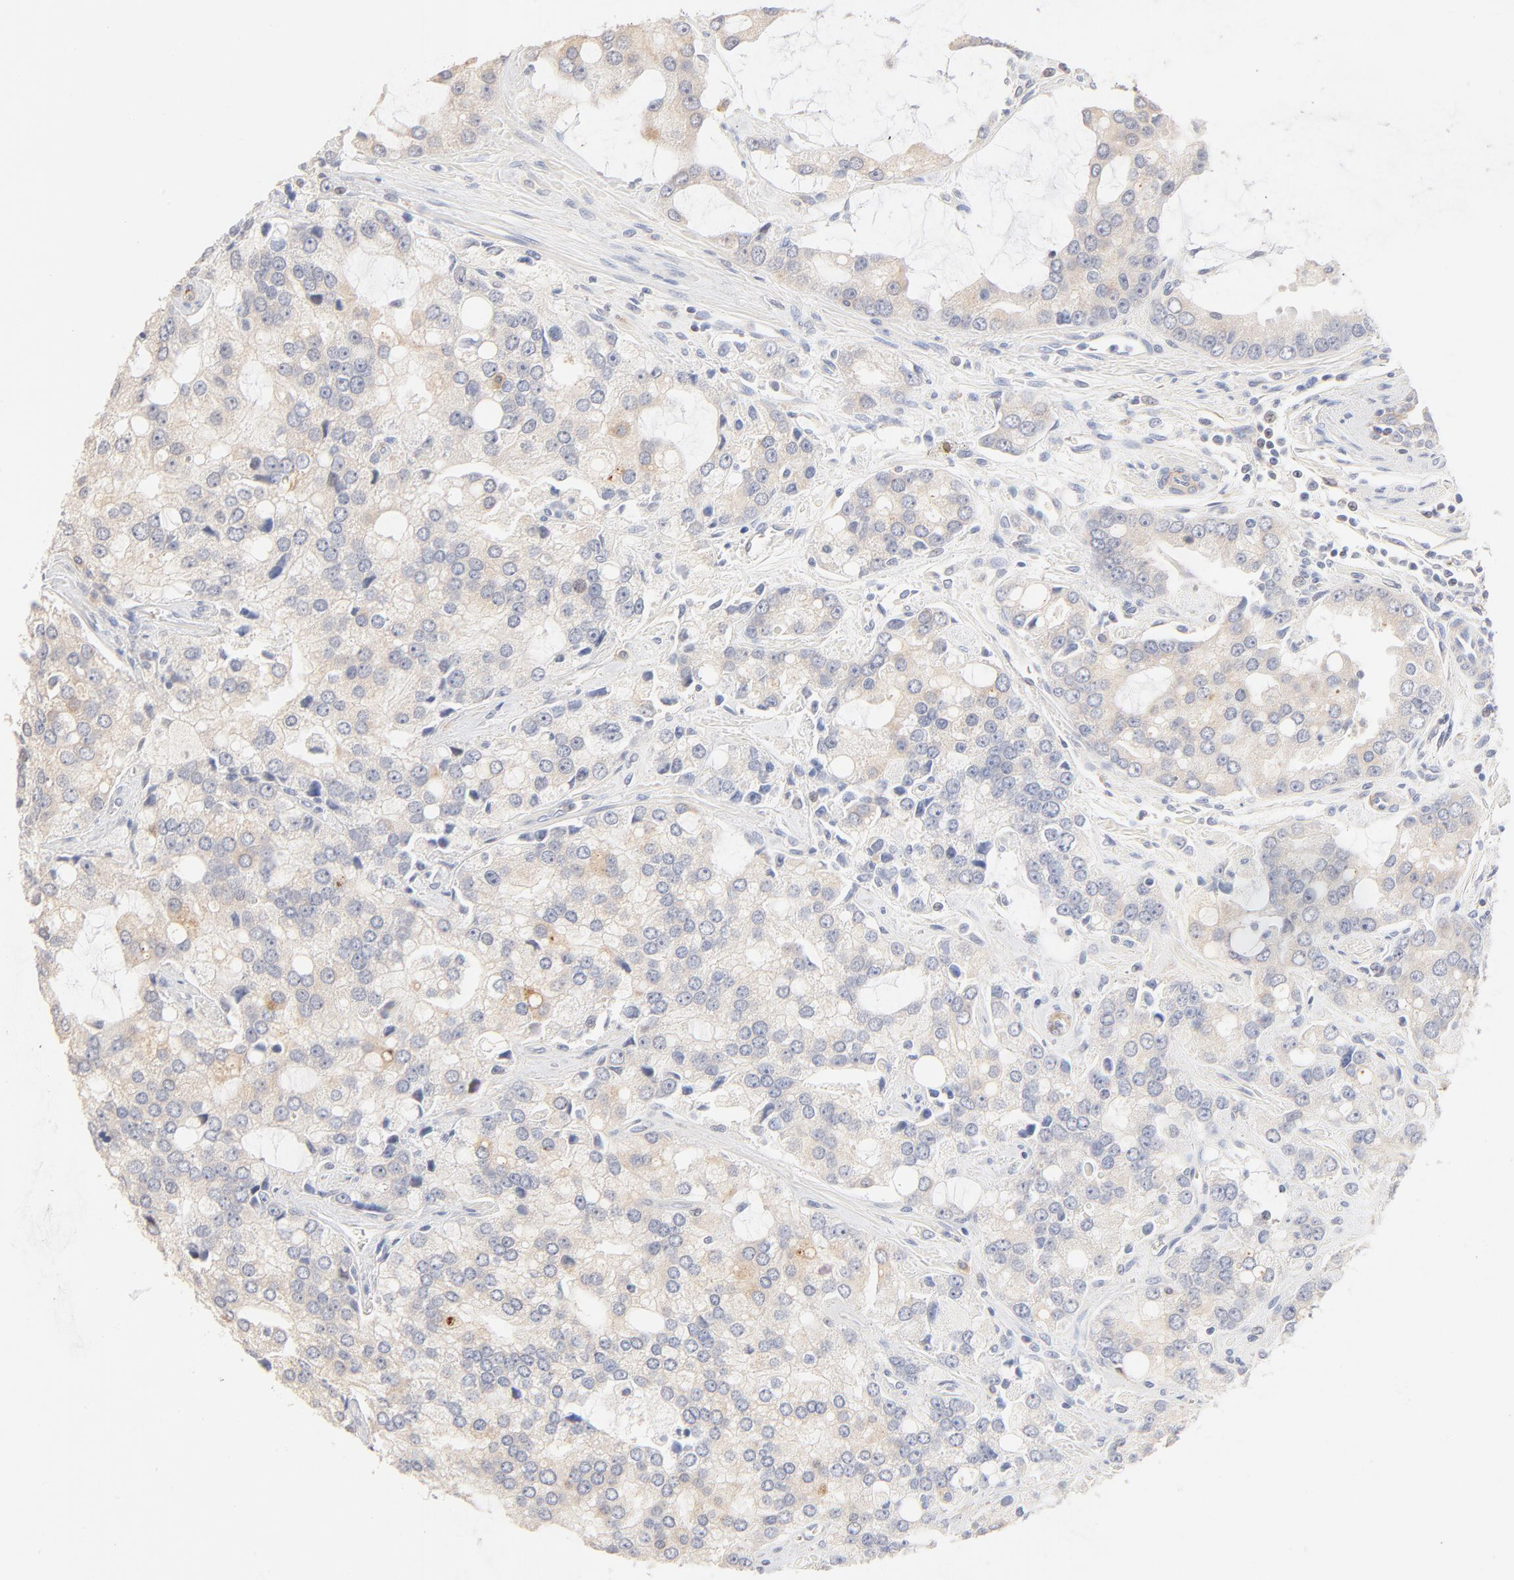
{"staining": {"intensity": "weak", "quantity": "<25%", "location": "cytoplasmic/membranous"}, "tissue": "prostate cancer", "cell_type": "Tumor cells", "image_type": "cancer", "snomed": [{"axis": "morphology", "description": "Adenocarcinoma, High grade"}, {"axis": "topography", "description": "Prostate"}], "caption": "High magnification brightfield microscopy of prostate cancer (high-grade adenocarcinoma) stained with DAB (3,3'-diaminobenzidine) (brown) and counterstained with hematoxylin (blue): tumor cells show no significant positivity.", "gene": "SPTB", "patient": {"sex": "male", "age": 67}}